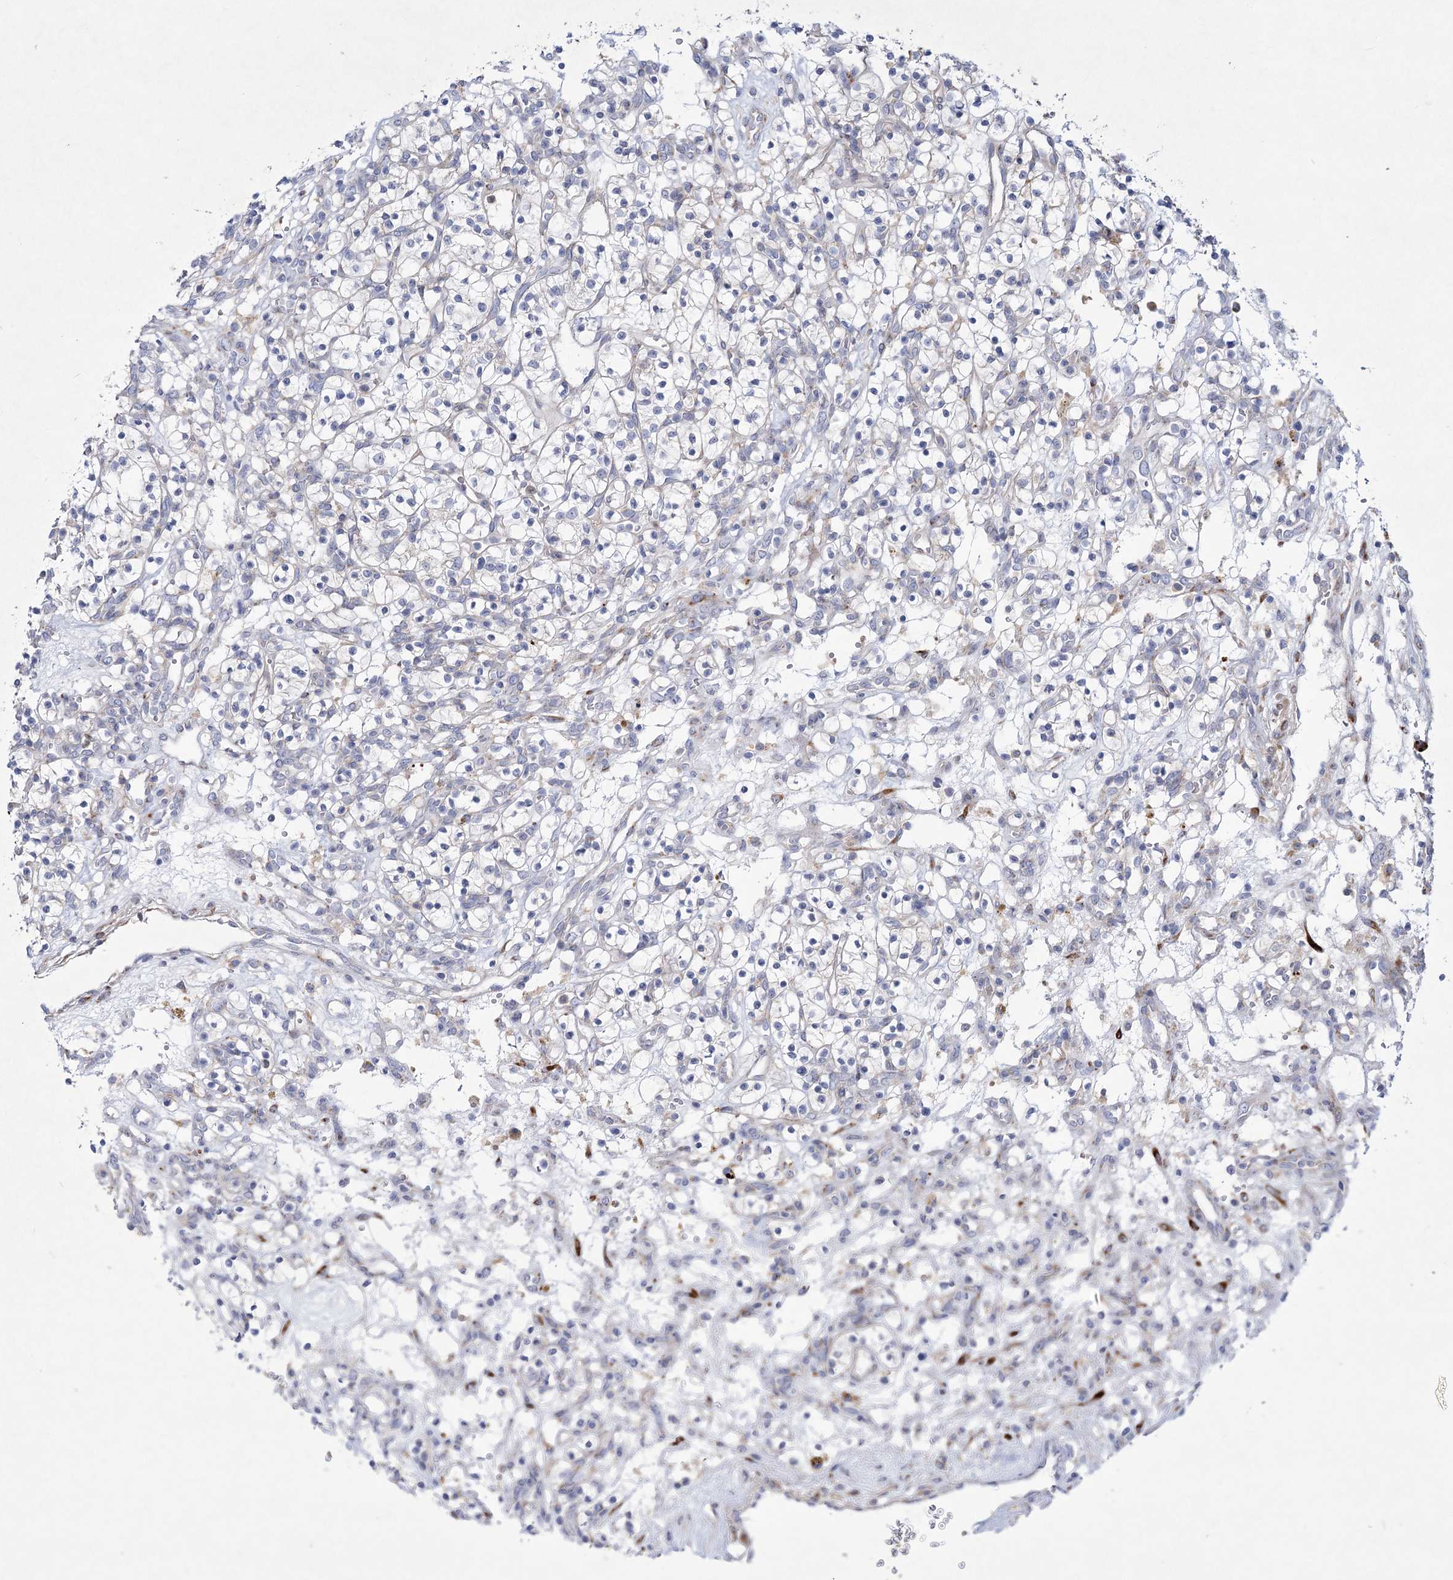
{"staining": {"intensity": "negative", "quantity": "none", "location": "none"}, "tissue": "renal cancer", "cell_type": "Tumor cells", "image_type": "cancer", "snomed": [{"axis": "morphology", "description": "Adenocarcinoma, NOS"}, {"axis": "topography", "description": "Kidney"}], "caption": "Protein analysis of renal cancer exhibits no significant positivity in tumor cells.", "gene": "ARFGEF3", "patient": {"sex": "female", "age": 57}}